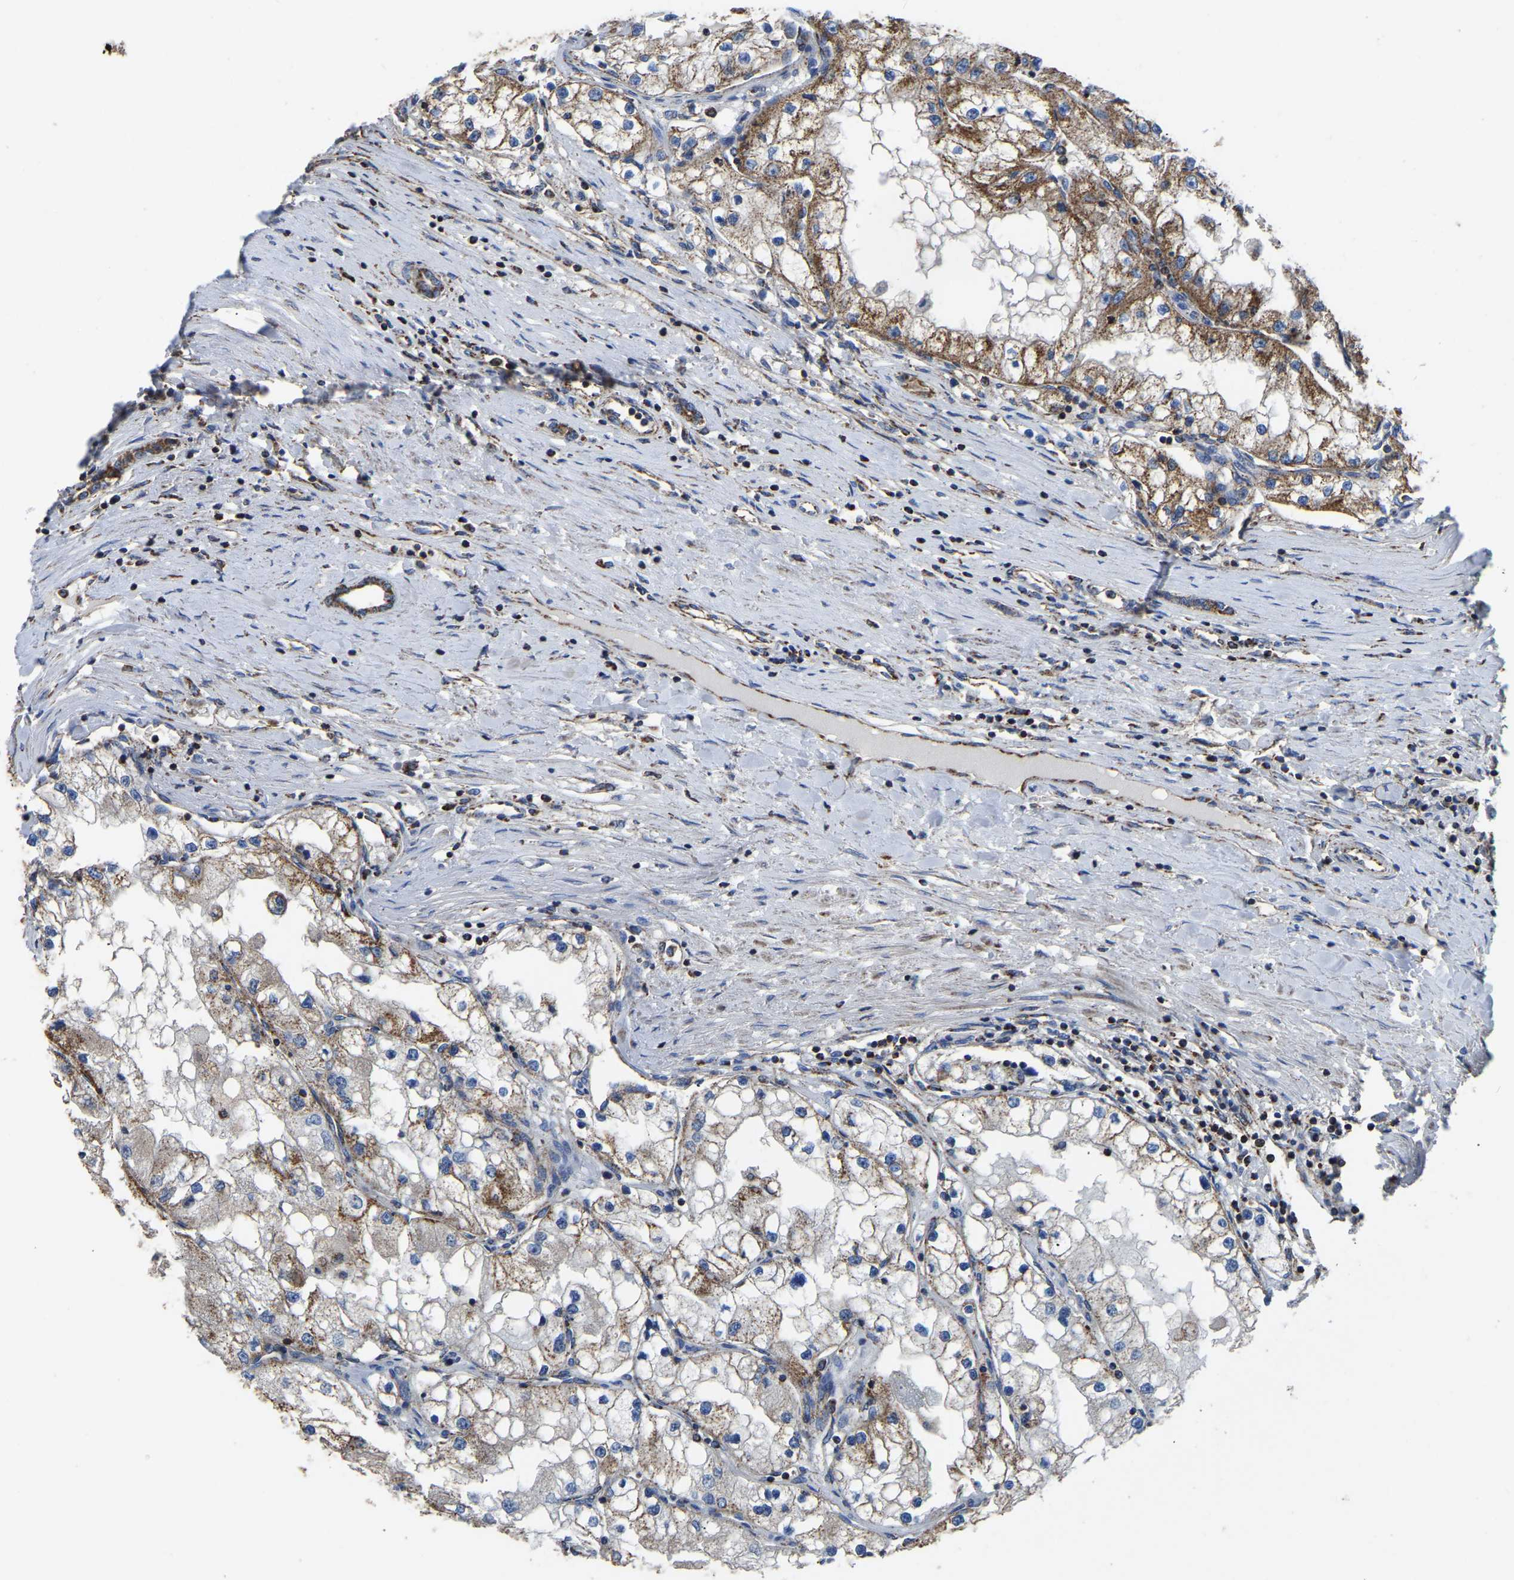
{"staining": {"intensity": "moderate", "quantity": "25%-75%", "location": "cytoplasmic/membranous"}, "tissue": "renal cancer", "cell_type": "Tumor cells", "image_type": "cancer", "snomed": [{"axis": "morphology", "description": "Adenocarcinoma, NOS"}, {"axis": "topography", "description": "Kidney"}], "caption": "Tumor cells reveal moderate cytoplasmic/membranous expression in approximately 25%-75% of cells in renal cancer (adenocarcinoma).", "gene": "ETFA", "patient": {"sex": "male", "age": 68}}